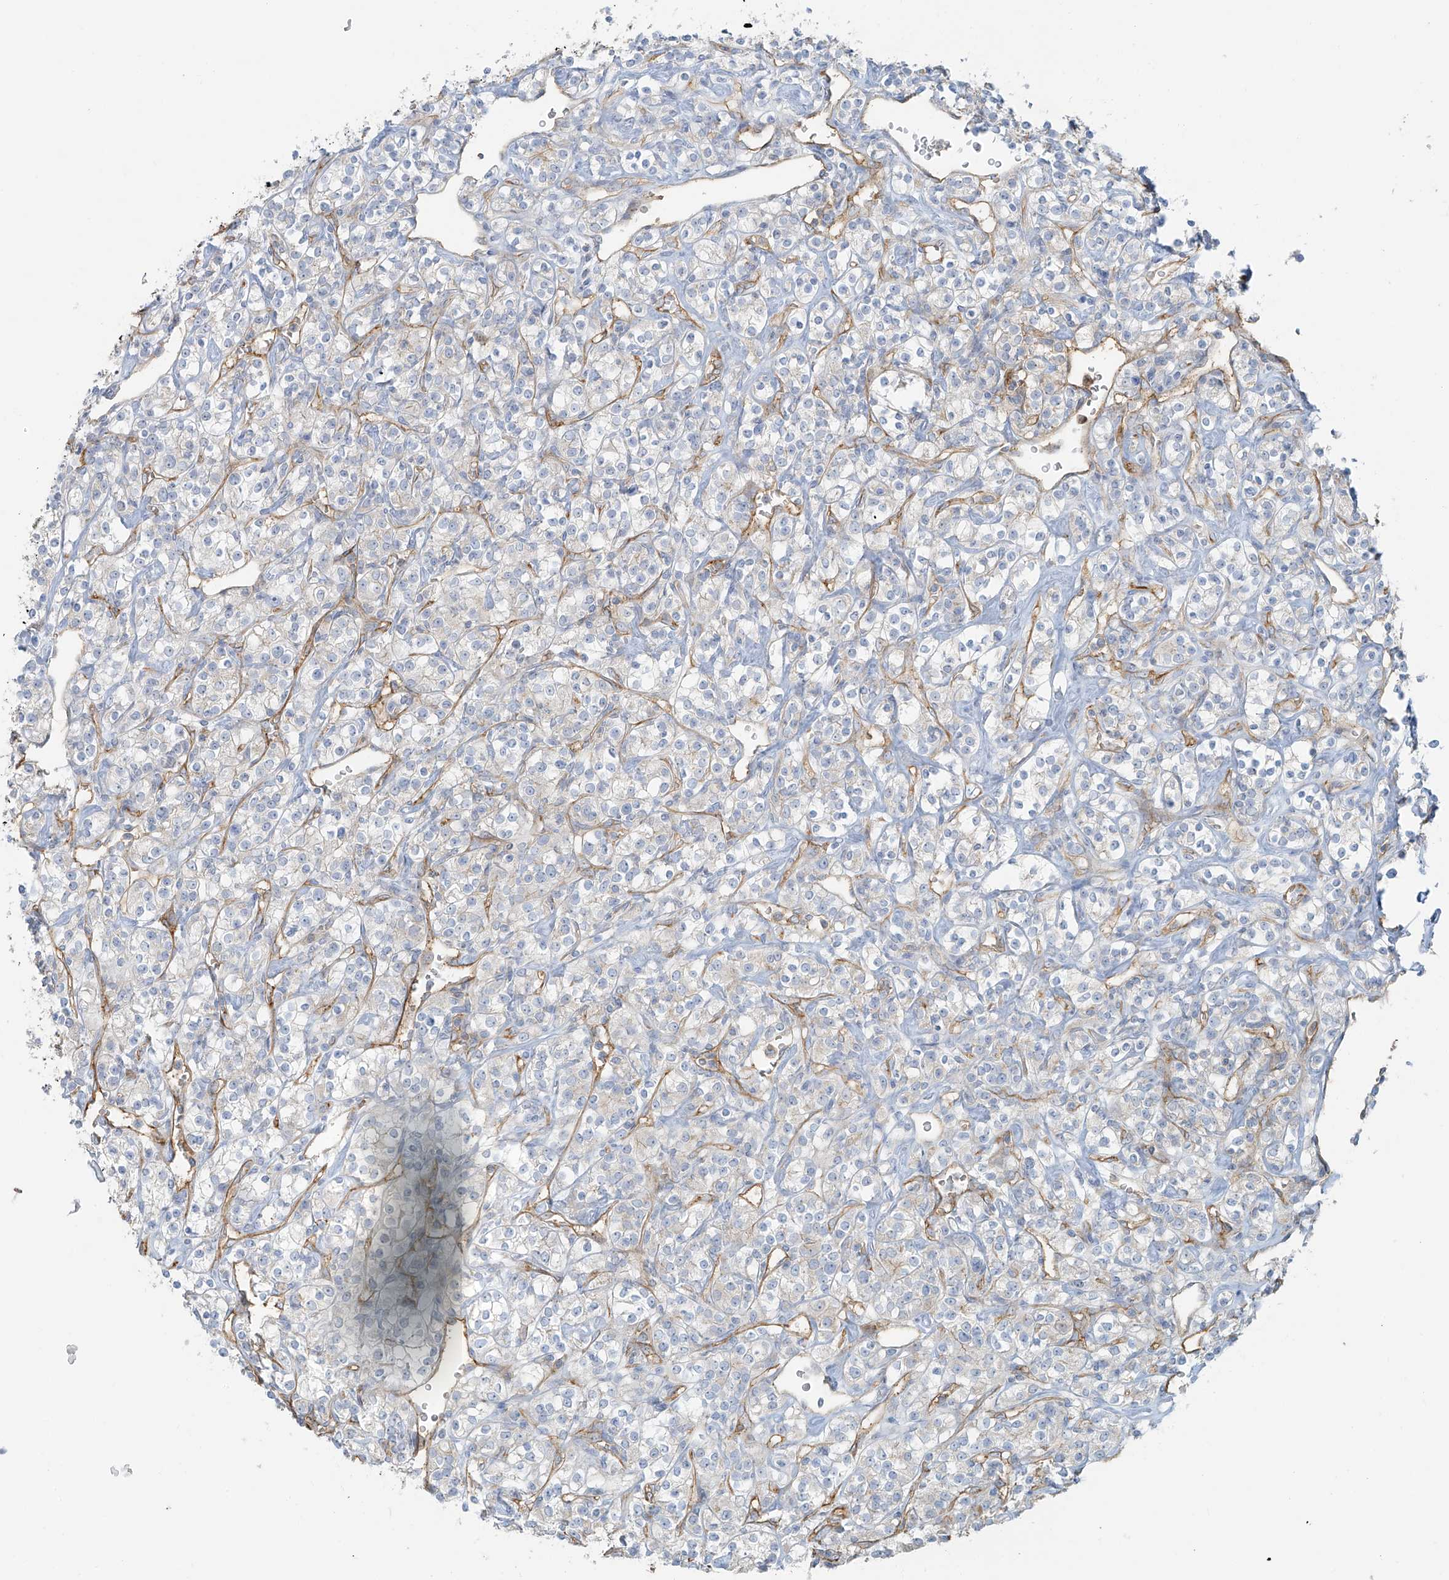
{"staining": {"intensity": "negative", "quantity": "none", "location": "none"}, "tissue": "renal cancer", "cell_type": "Tumor cells", "image_type": "cancer", "snomed": [{"axis": "morphology", "description": "Adenocarcinoma, NOS"}, {"axis": "topography", "description": "Kidney"}], "caption": "High magnification brightfield microscopy of renal cancer (adenocarcinoma) stained with DAB (brown) and counterstained with hematoxylin (blue): tumor cells show no significant expression.", "gene": "VAMP5", "patient": {"sex": "male", "age": 77}}